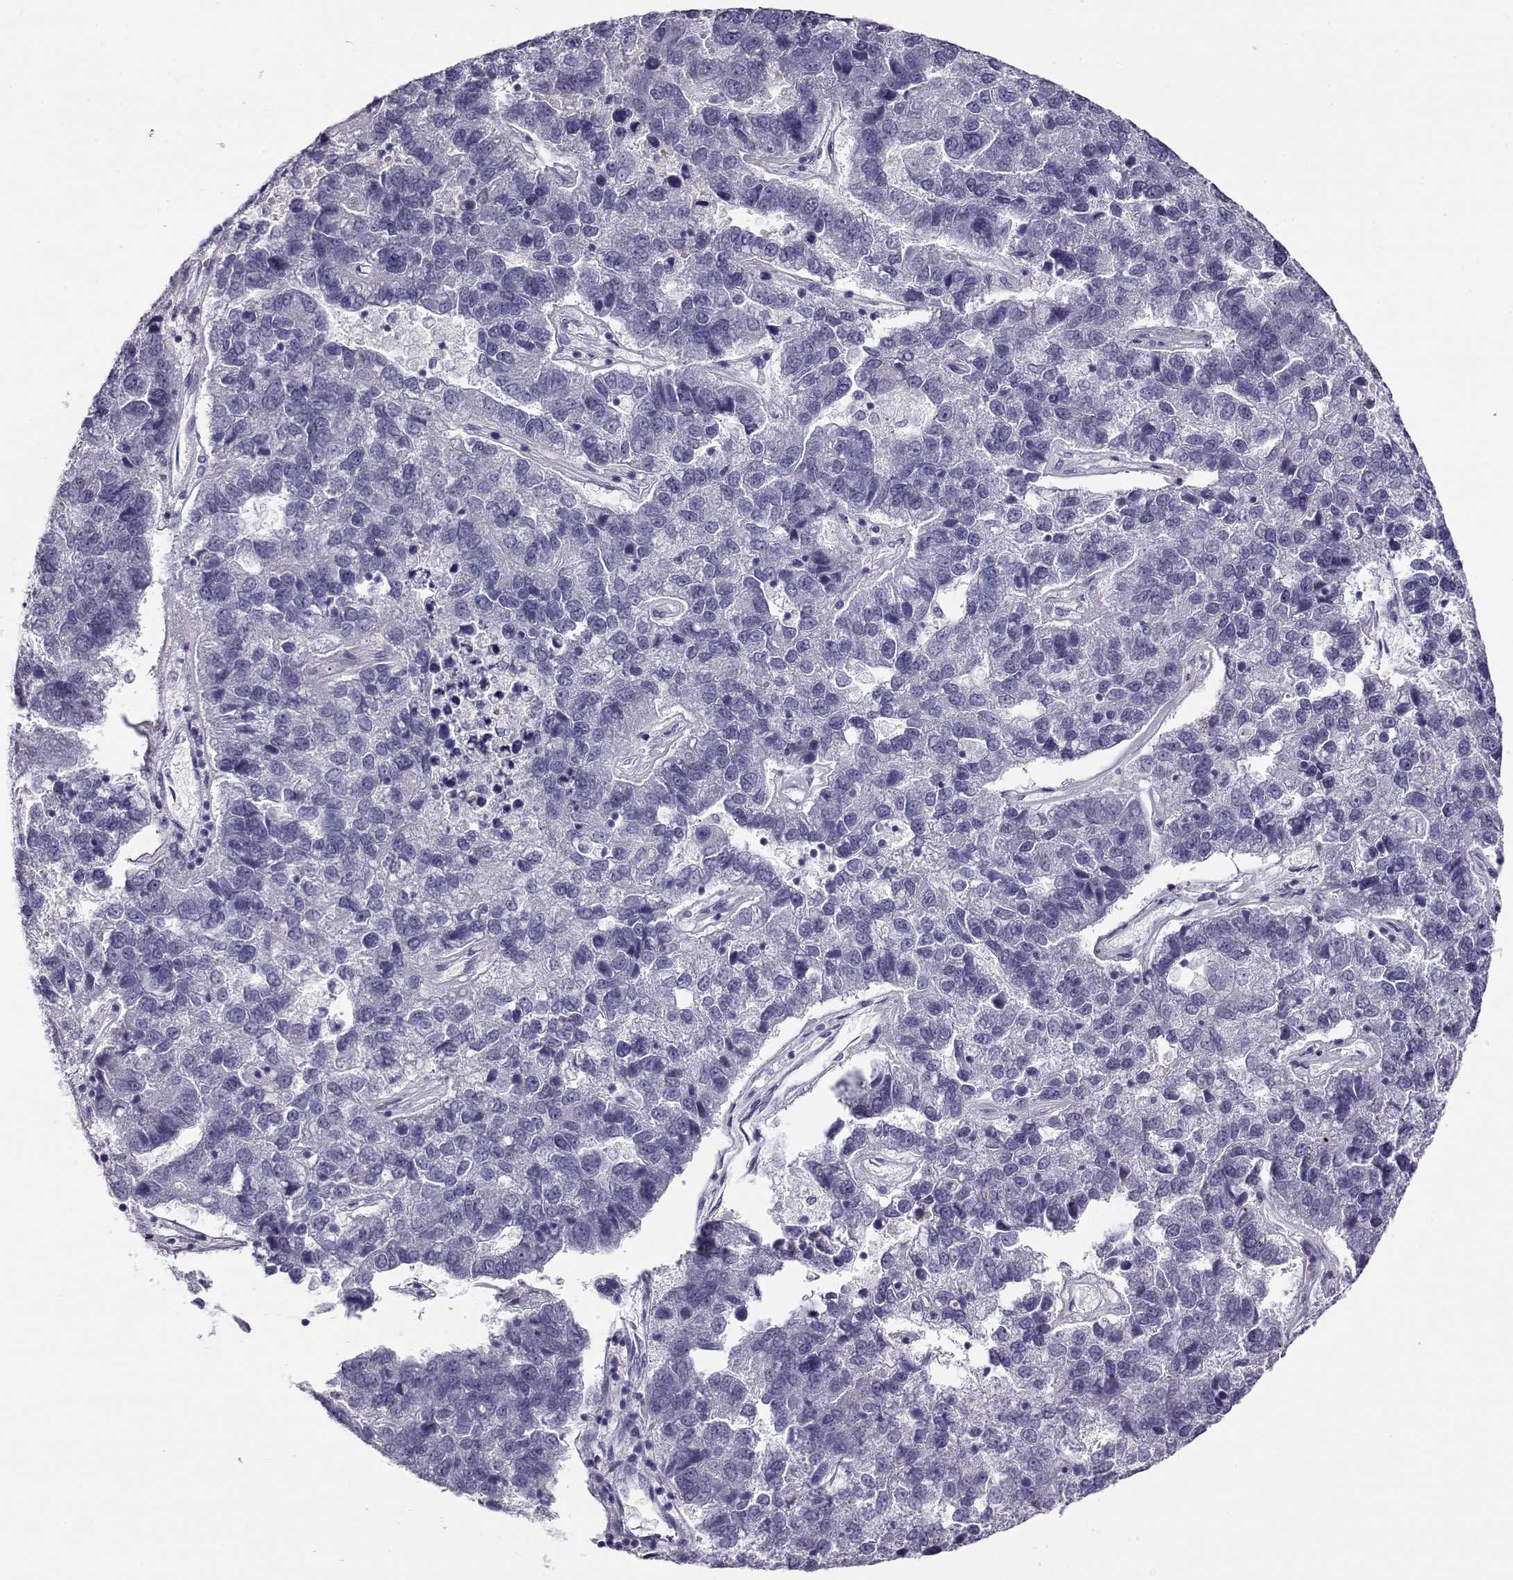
{"staining": {"intensity": "negative", "quantity": "none", "location": "none"}, "tissue": "pancreatic cancer", "cell_type": "Tumor cells", "image_type": "cancer", "snomed": [{"axis": "morphology", "description": "Adenocarcinoma, NOS"}, {"axis": "topography", "description": "Pancreas"}], "caption": "IHC histopathology image of neoplastic tissue: pancreatic cancer (adenocarcinoma) stained with DAB (3,3'-diaminobenzidine) shows no significant protein staining in tumor cells.", "gene": "RHOXF2", "patient": {"sex": "female", "age": 61}}